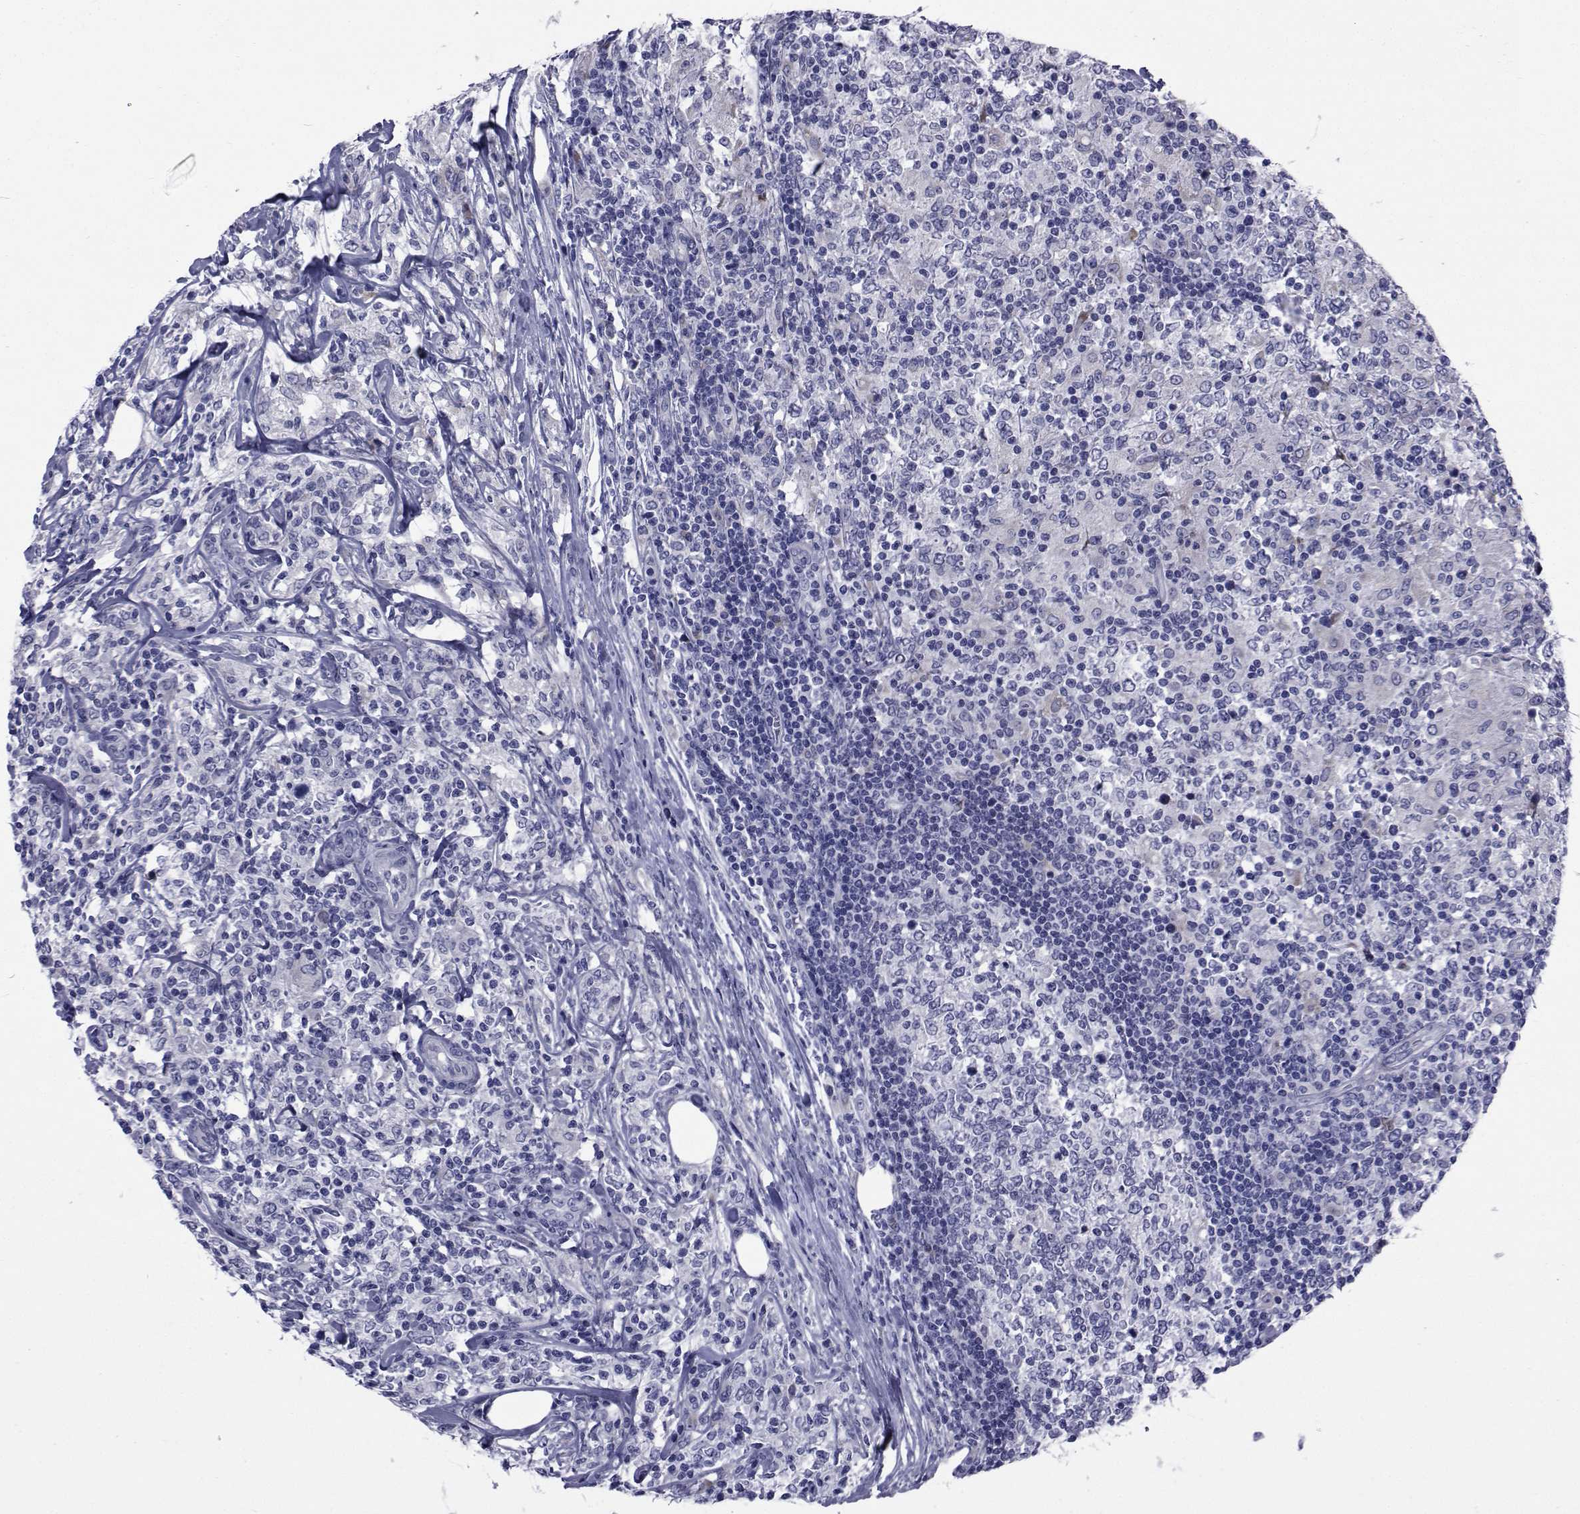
{"staining": {"intensity": "negative", "quantity": "none", "location": "none"}, "tissue": "lymphoma", "cell_type": "Tumor cells", "image_type": "cancer", "snomed": [{"axis": "morphology", "description": "Malignant lymphoma, non-Hodgkin's type, High grade"}, {"axis": "topography", "description": "Lymph node"}], "caption": "Image shows no significant protein staining in tumor cells of lymphoma.", "gene": "ROPN1", "patient": {"sex": "female", "age": 84}}